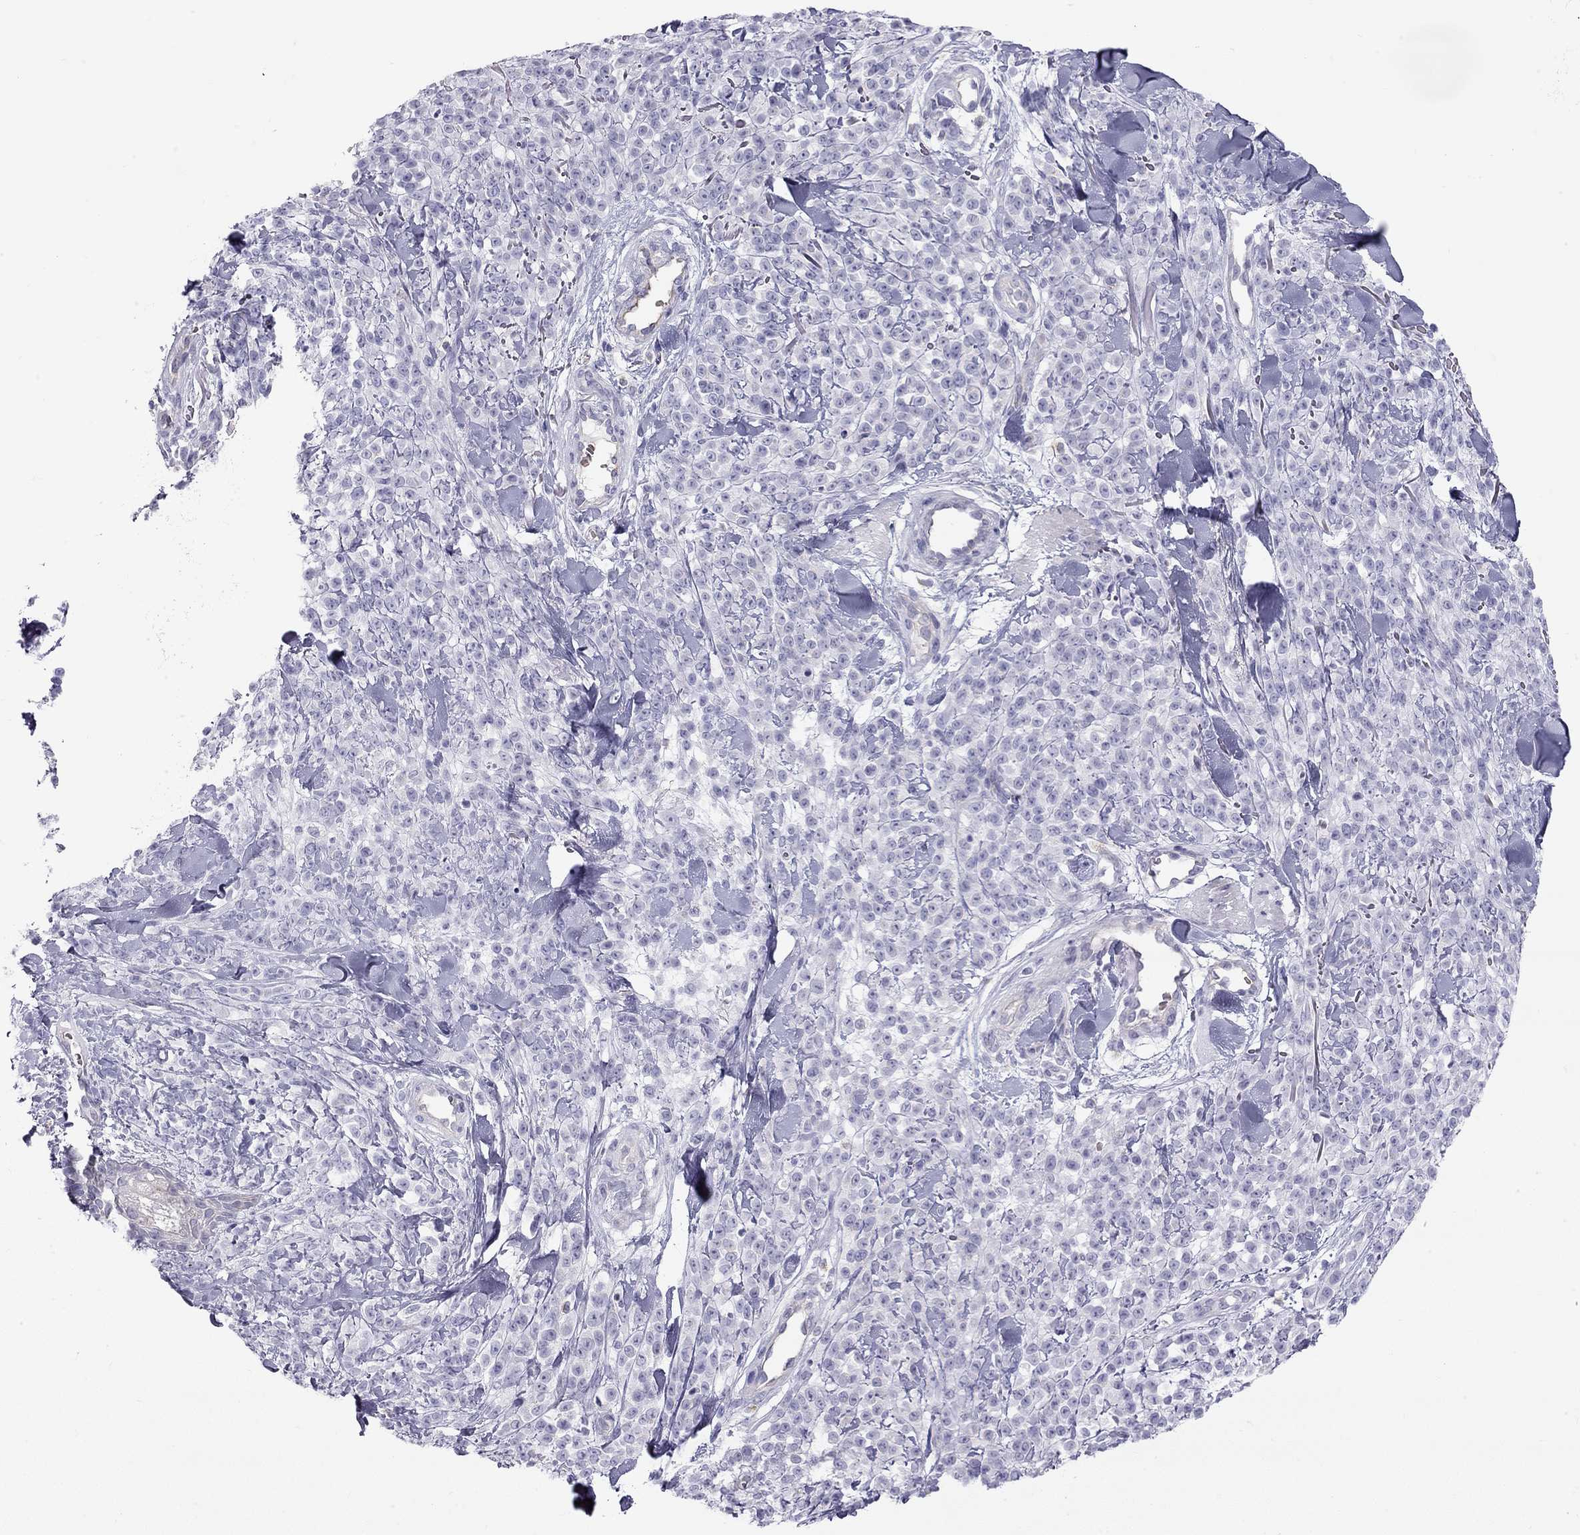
{"staining": {"intensity": "negative", "quantity": "none", "location": "none"}, "tissue": "melanoma", "cell_type": "Tumor cells", "image_type": "cancer", "snomed": [{"axis": "morphology", "description": "Malignant melanoma, NOS"}, {"axis": "topography", "description": "Skin"}, {"axis": "topography", "description": "Skin of trunk"}], "caption": "Tumor cells are negative for protein expression in human melanoma.", "gene": "TDRD6", "patient": {"sex": "male", "age": 74}}